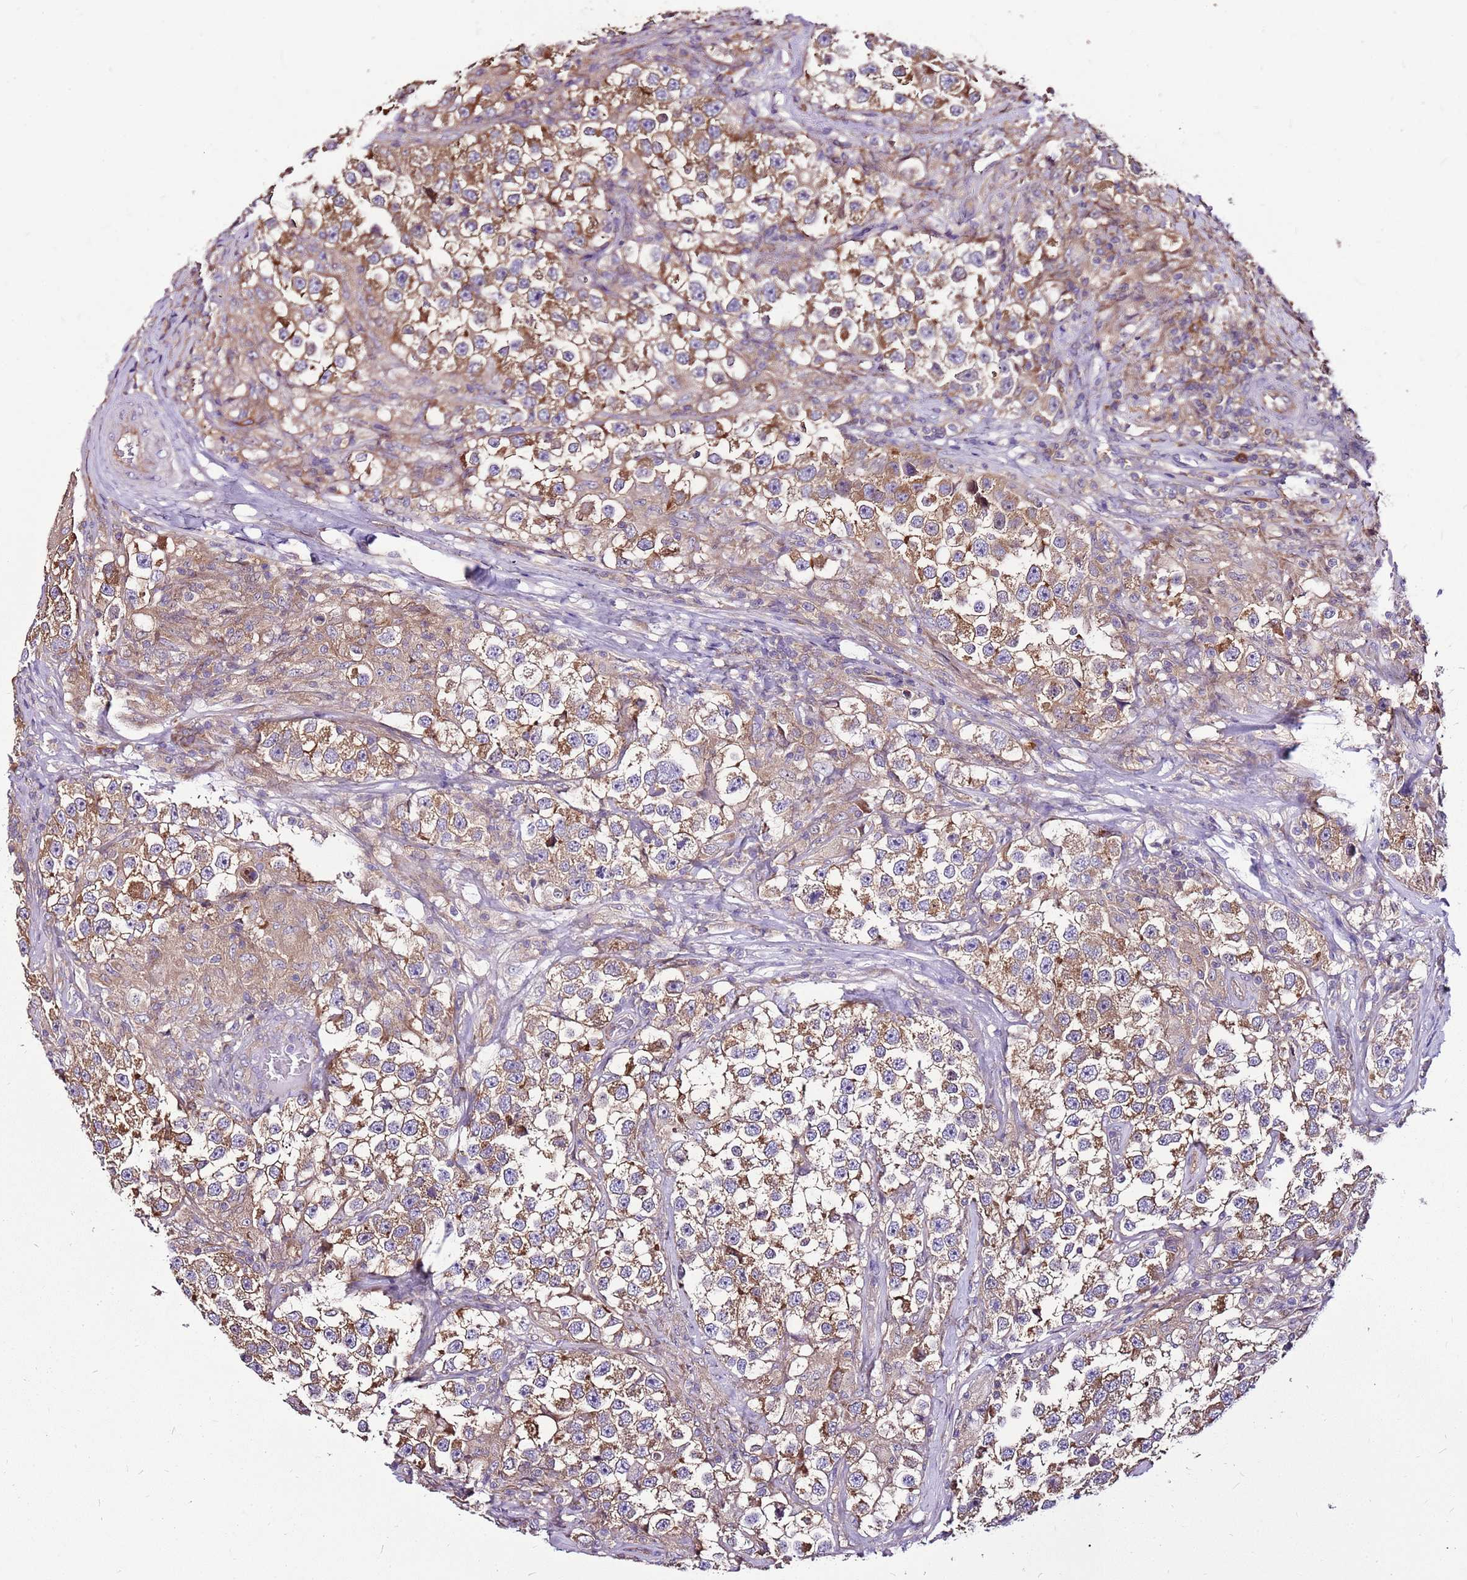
{"staining": {"intensity": "moderate", "quantity": ">75%", "location": "cytoplasmic/membranous"}, "tissue": "testis cancer", "cell_type": "Tumor cells", "image_type": "cancer", "snomed": [{"axis": "morphology", "description": "Seminoma, NOS"}, {"axis": "topography", "description": "Testis"}], "caption": "IHC micrograph of testis cancer stained for a protein (brown), which reveals medium levels of moderate cytoplasmic/membranous positivity in approximately >75% of tumor cells.", "gene": "ATXN2L", "patient": {"sex": "male", "age": 46}}